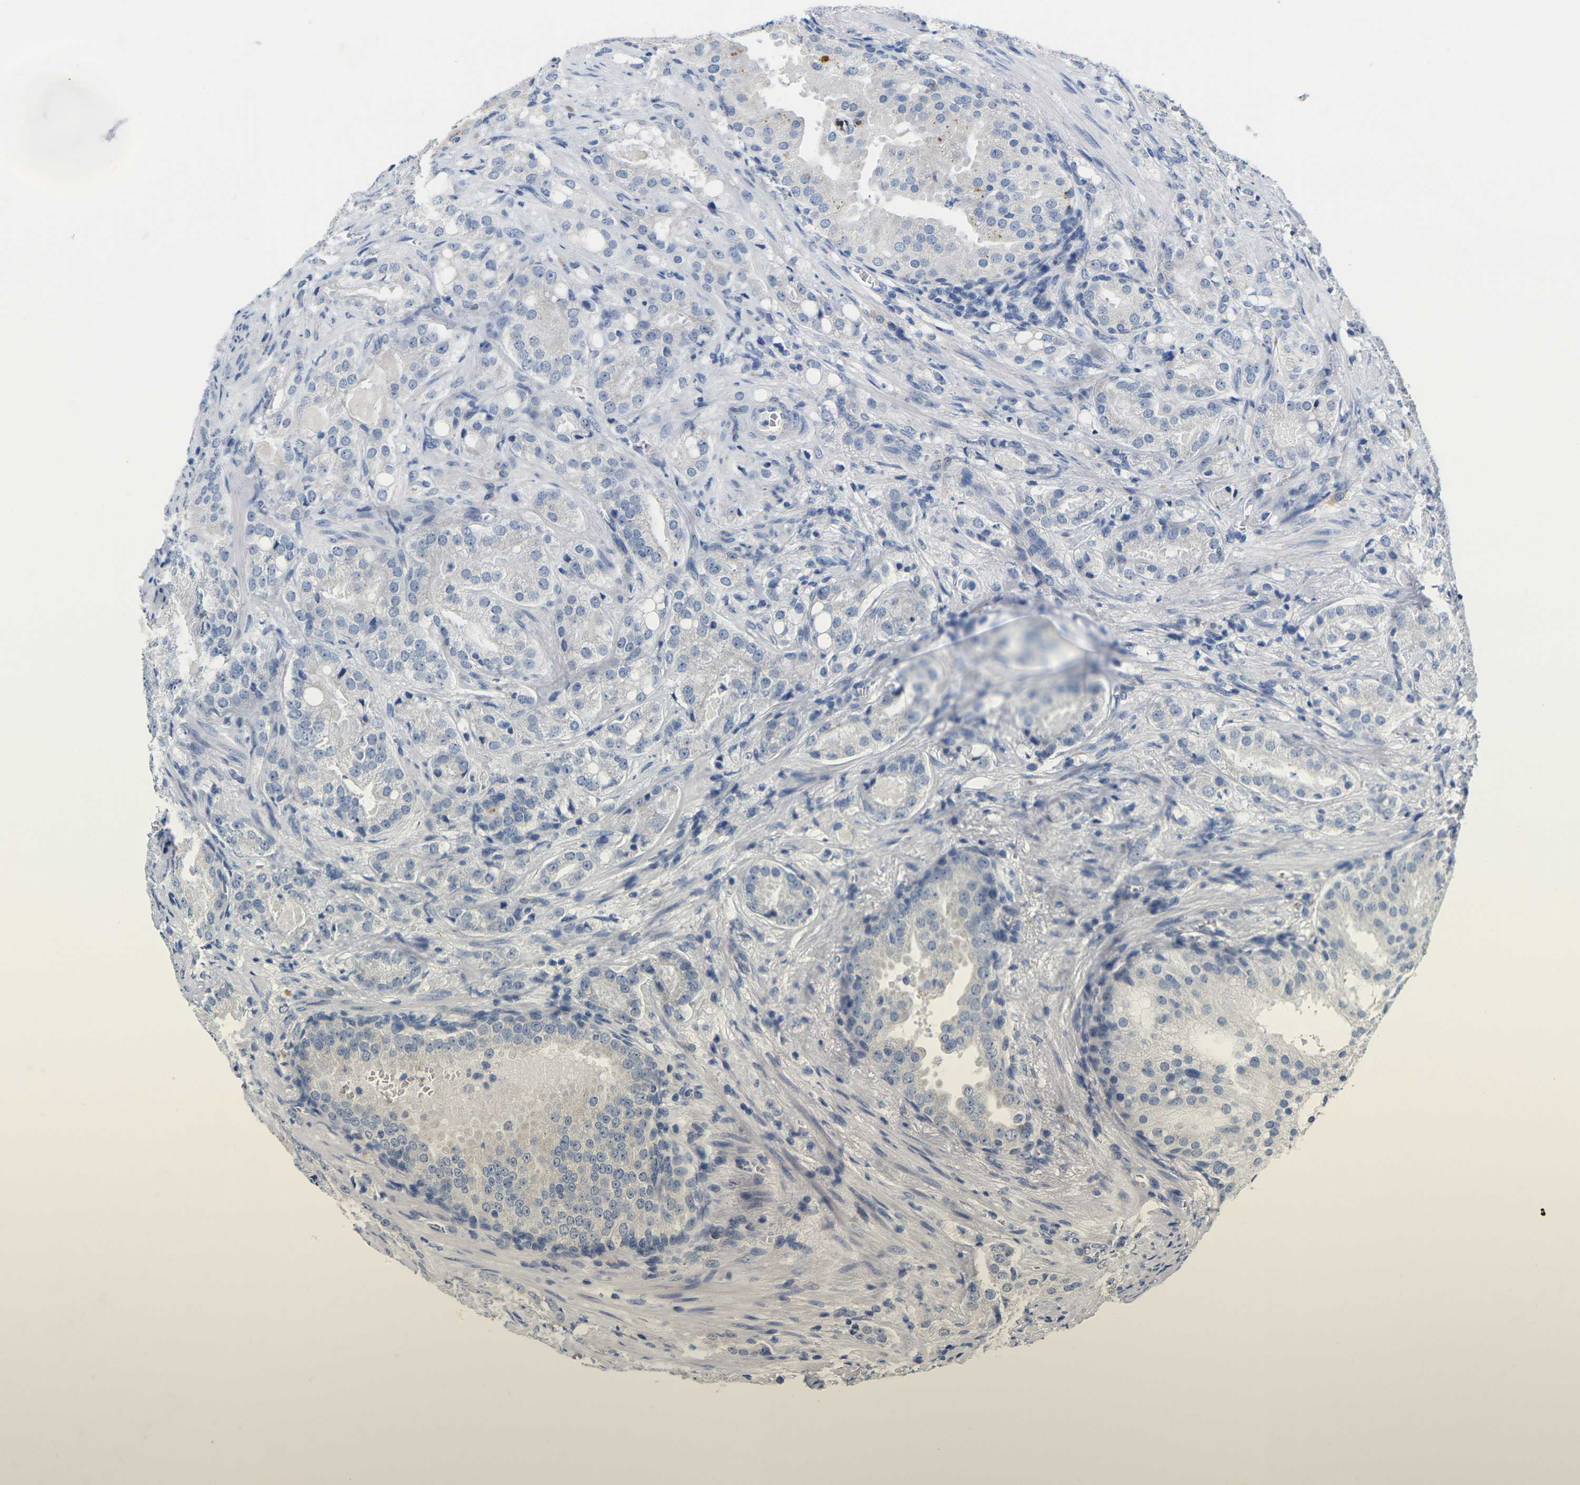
{"staining": {"intensity": "negative", "quantity": "none", "location": "none"}, "tissue": "prostate cancer", "cell_type": "Tumor cells", "image_type": "cancer", "snomed": [{"axis": "morphology", "description": "Adenocarcinoma, High grade"}, {"axis": "topography", "description": "Prostate"}], "caption": "Immunohistochemistry (IHC) image of prostate cancer stained for a protein (brown), which exhibits no staining in tumor cells.", "gene": "NOCT", "patient": {"sex": "male", "age": 64}}